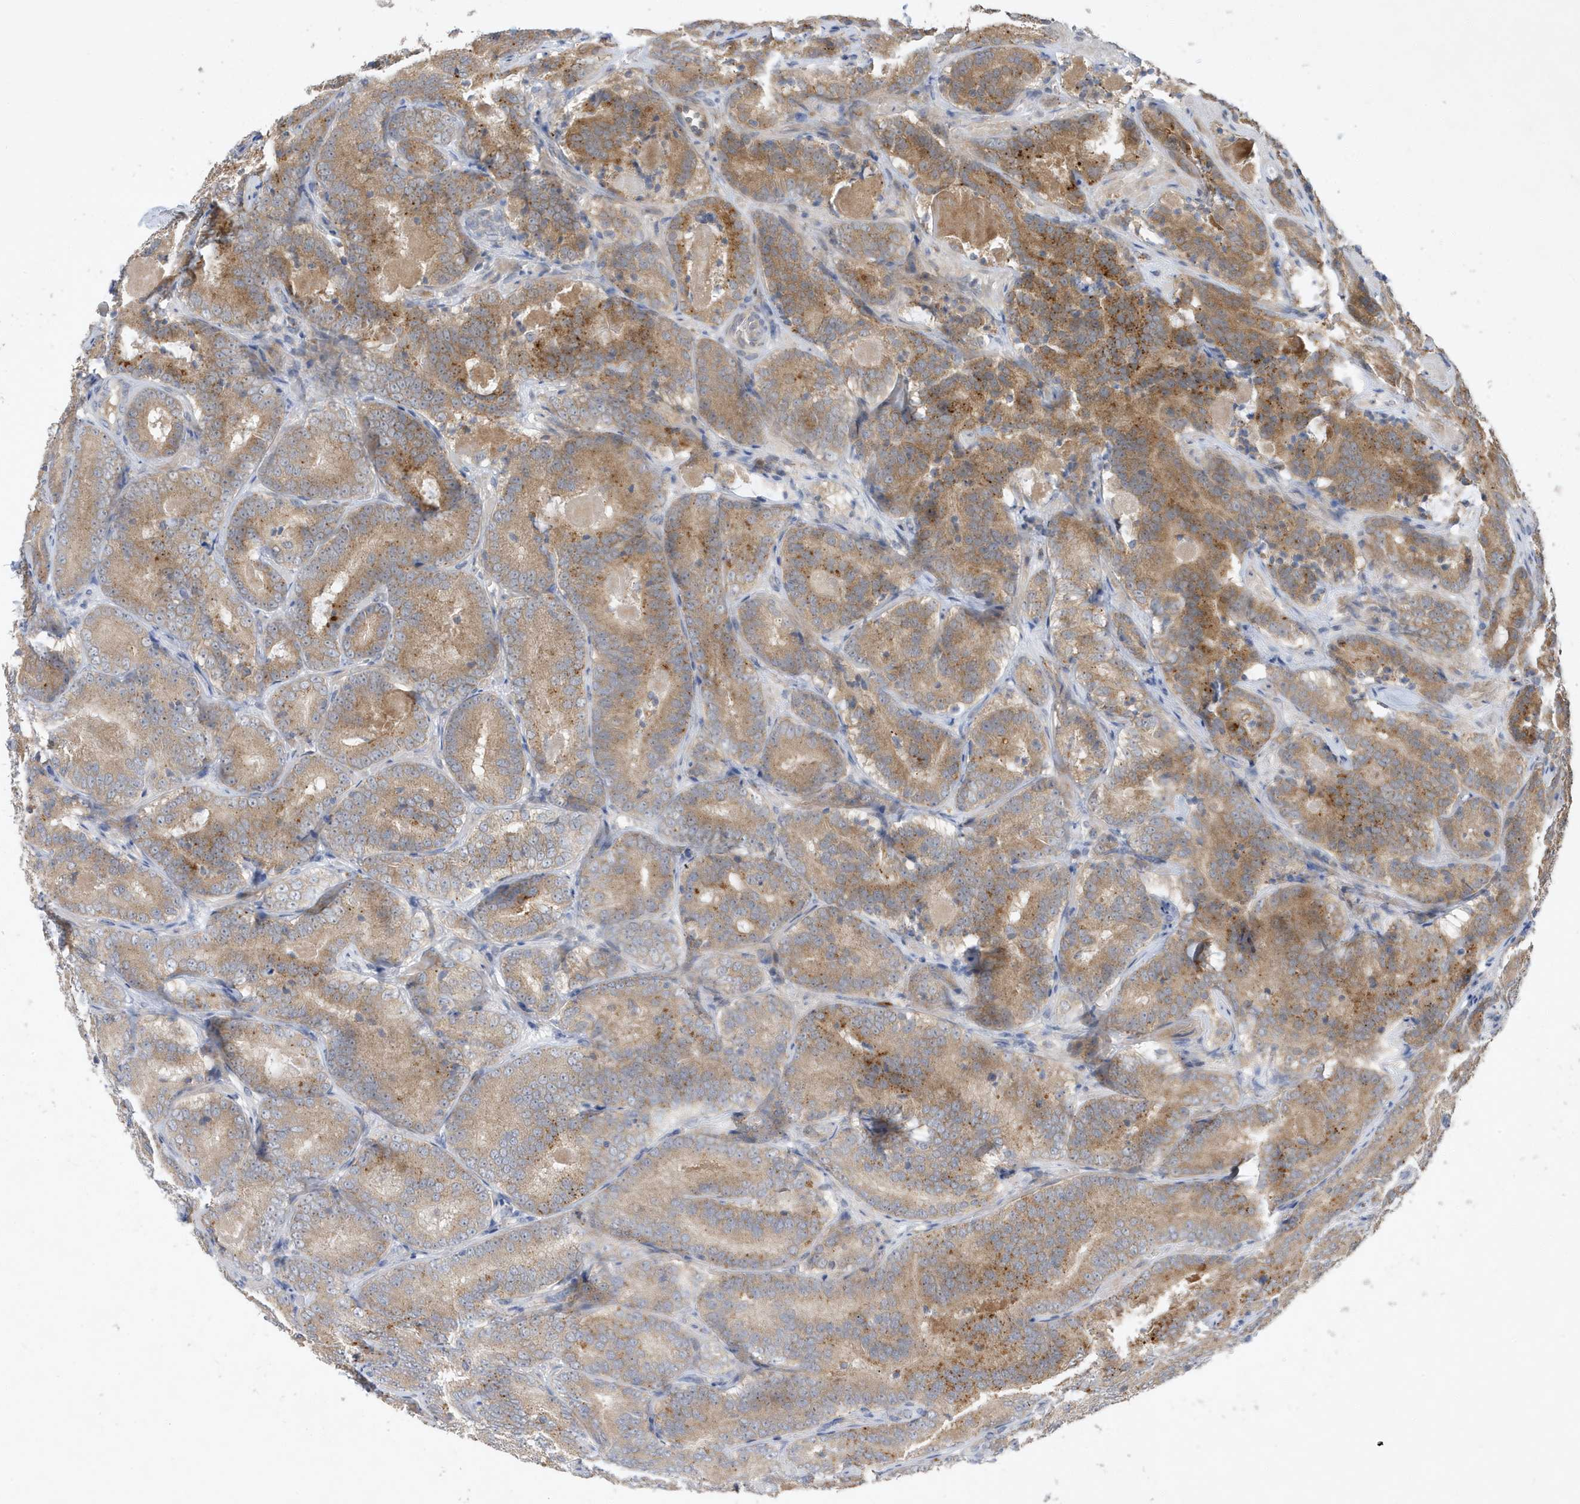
{"staining": {"intensity": "moderate", "quantity": ">75%", "location": "cytoplasmic/membranous"}, "tissue": "prostate cancer", "cell_type": "Tumor cells", "image_type": "cancer", "snomed": [{"axis": "morphology", "description": "Adenocarcinoma, High grade"}, {"axis": "topography", "description": "Prostate"}], "caption": "Prostate cancer (high-grade adenocarcinoma) stained with IHC reveals moderate cytoplasmic/membranous staining in approximately >75% of tumor cells.", "gene": "LAPTM4A", "patient": {"sex": "male", "age": 57}}